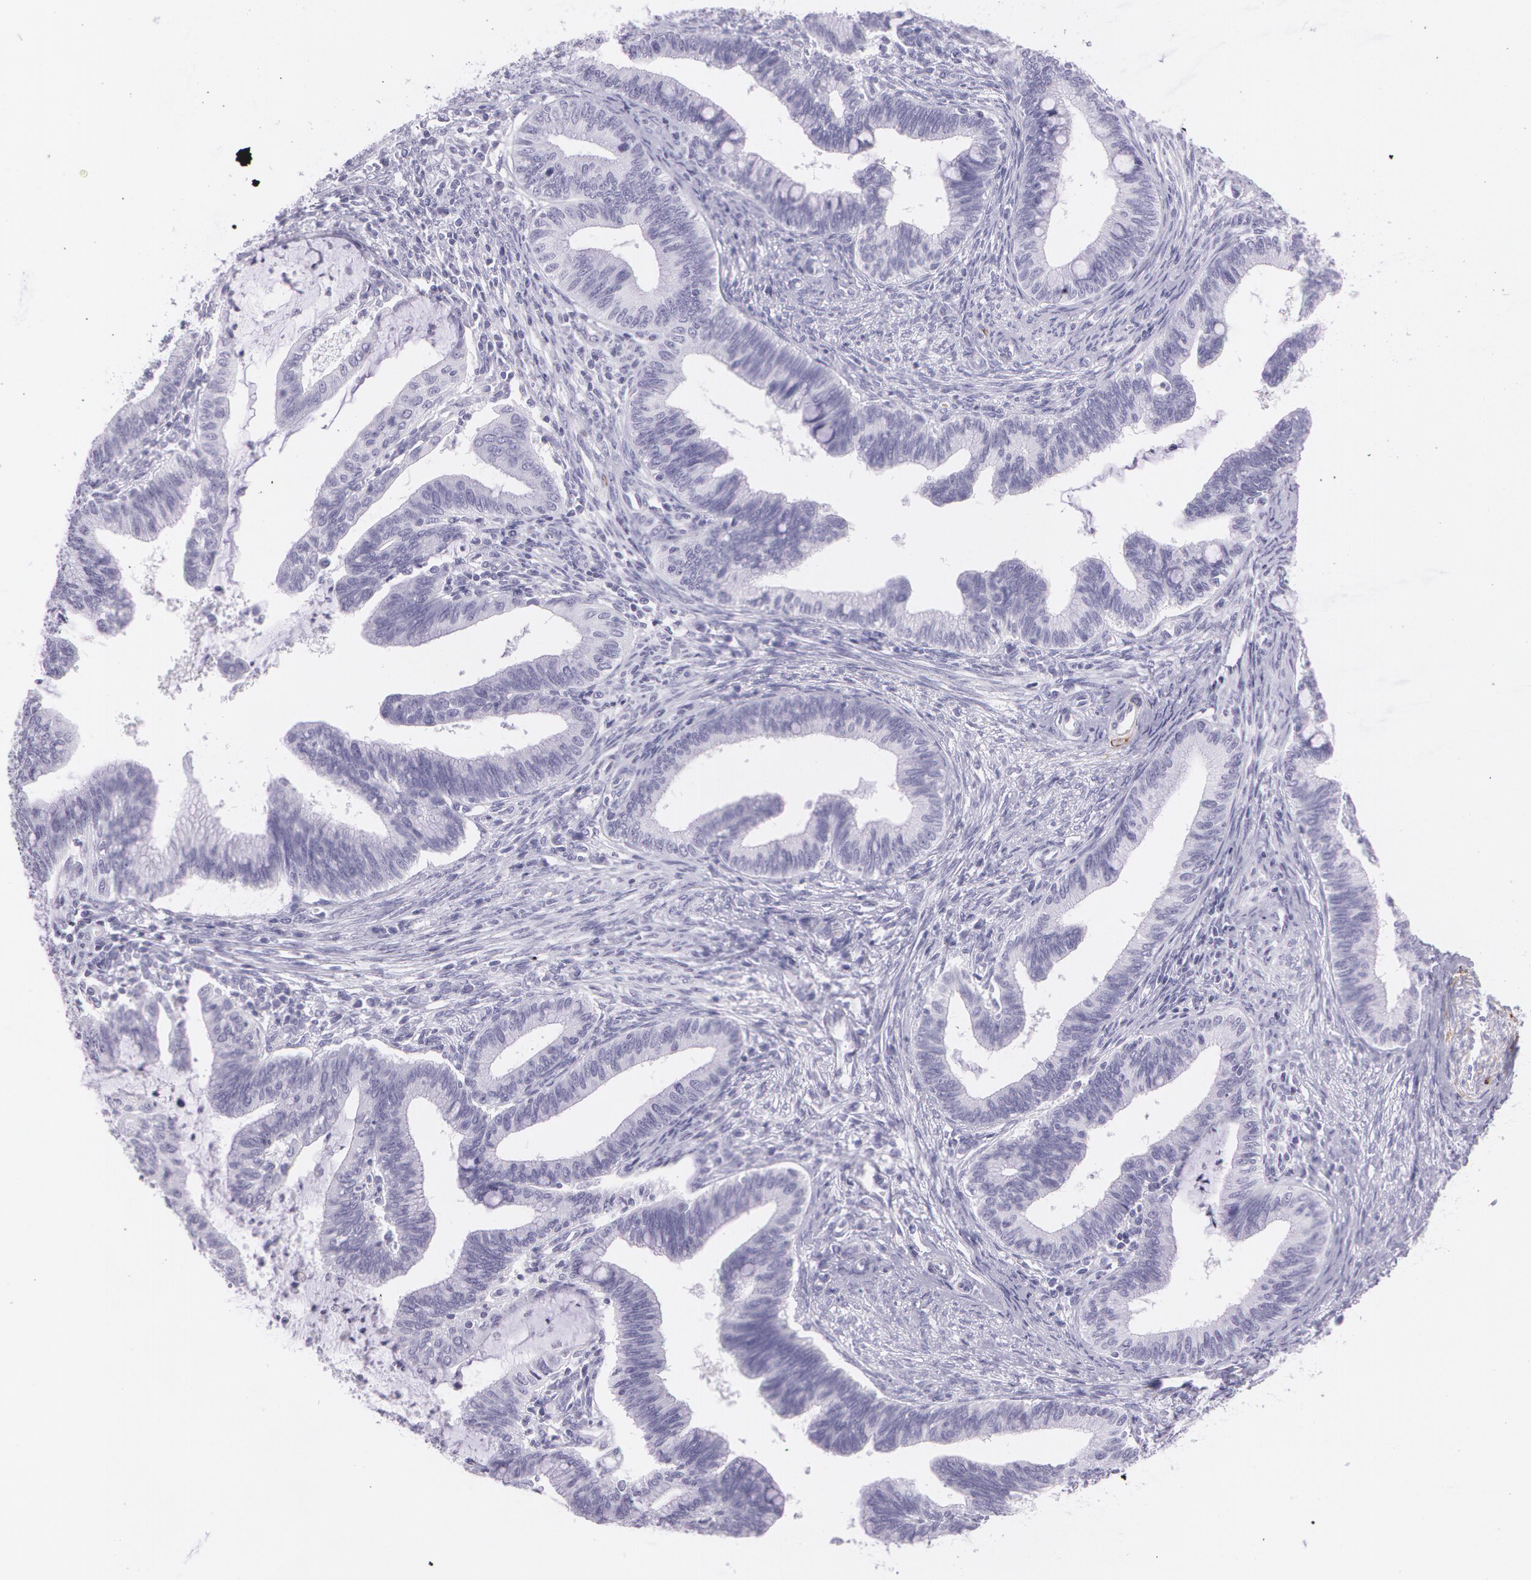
{"staining": {"intensity": "negative", "quantity": "none", "location": "none"}, "tissue": "cervical cancer", "cell_type": "Tumor cells", "image_type": "cancer", "snomed": [{"axis": "morphology", "description": "Adenocarcinoma, NOS"}, {"axis": "topography", "description": "Cervix"}], "caption": "Tumor cells show no significant protein staining in cervical adenocarcinoma. Nuclei are stained in blue.", "gene": "SNCG", "patient": {"sex": "female", "age": 36}}